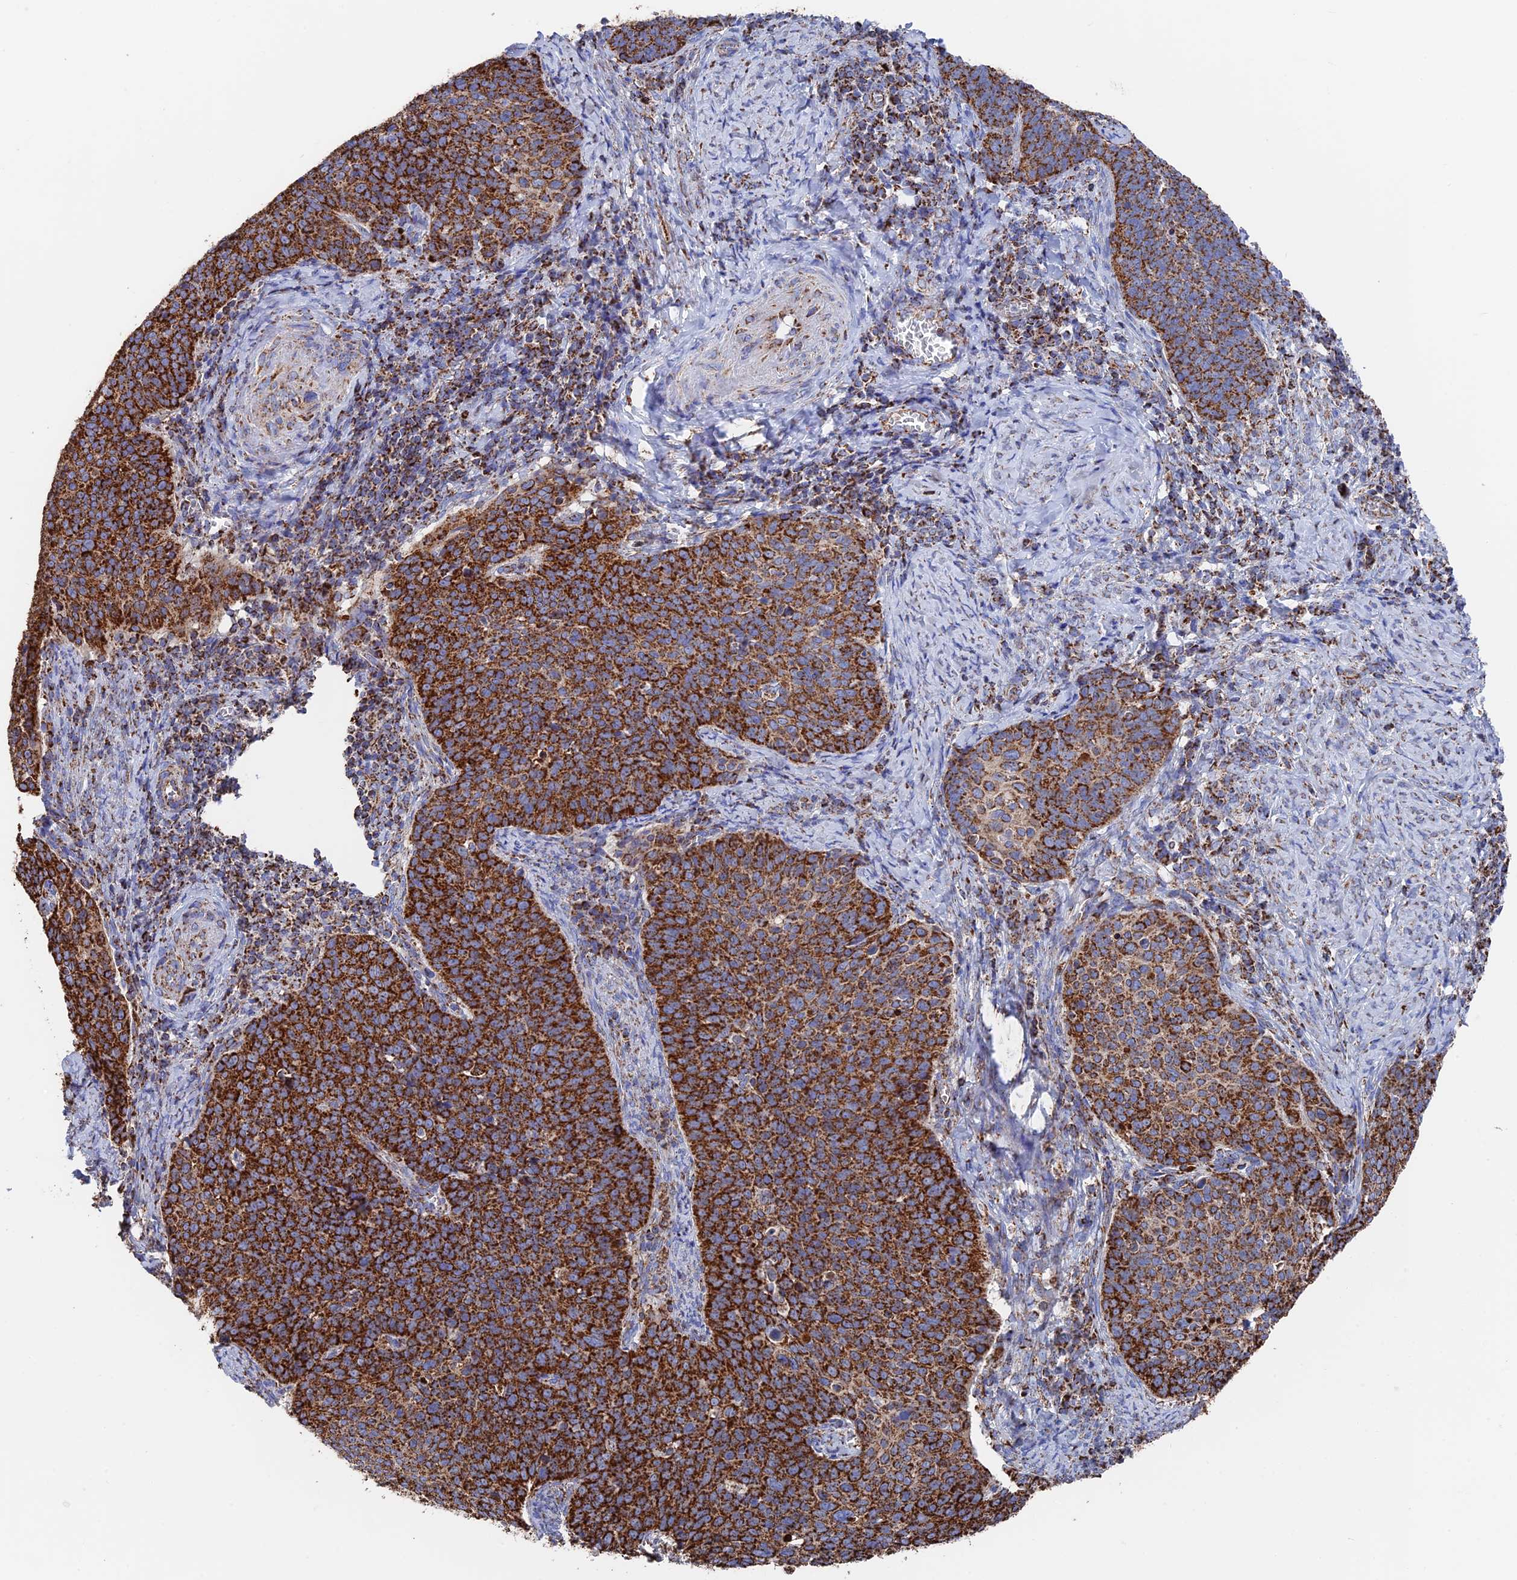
{"staining": {"intensity": "strong", "quantity": ">75%", "location": "cytoplasmic/membranous"}, "tissue": "cervical cancer", "cell_type": "Tumor cells", "image_type": "cancer", "snomed": [{"axis": "morphology", "description": "Normal tissue, NOS"}, {"axis": "morphology", "description": "Squamous cell carcinoma, NOS"}, {"axis": "topography", "description": "Cervix"}], "caption": "Immunohistochemistry (IHC) micrograph of cervical squamous cell carcinoma stained for a protein (brown), which exhibits high levels of strong cytoplasmic/membranous staining in about >75% of tumor cells.", "gene": "HAUS8", "patient": {"sex": "female", "age": 39}}